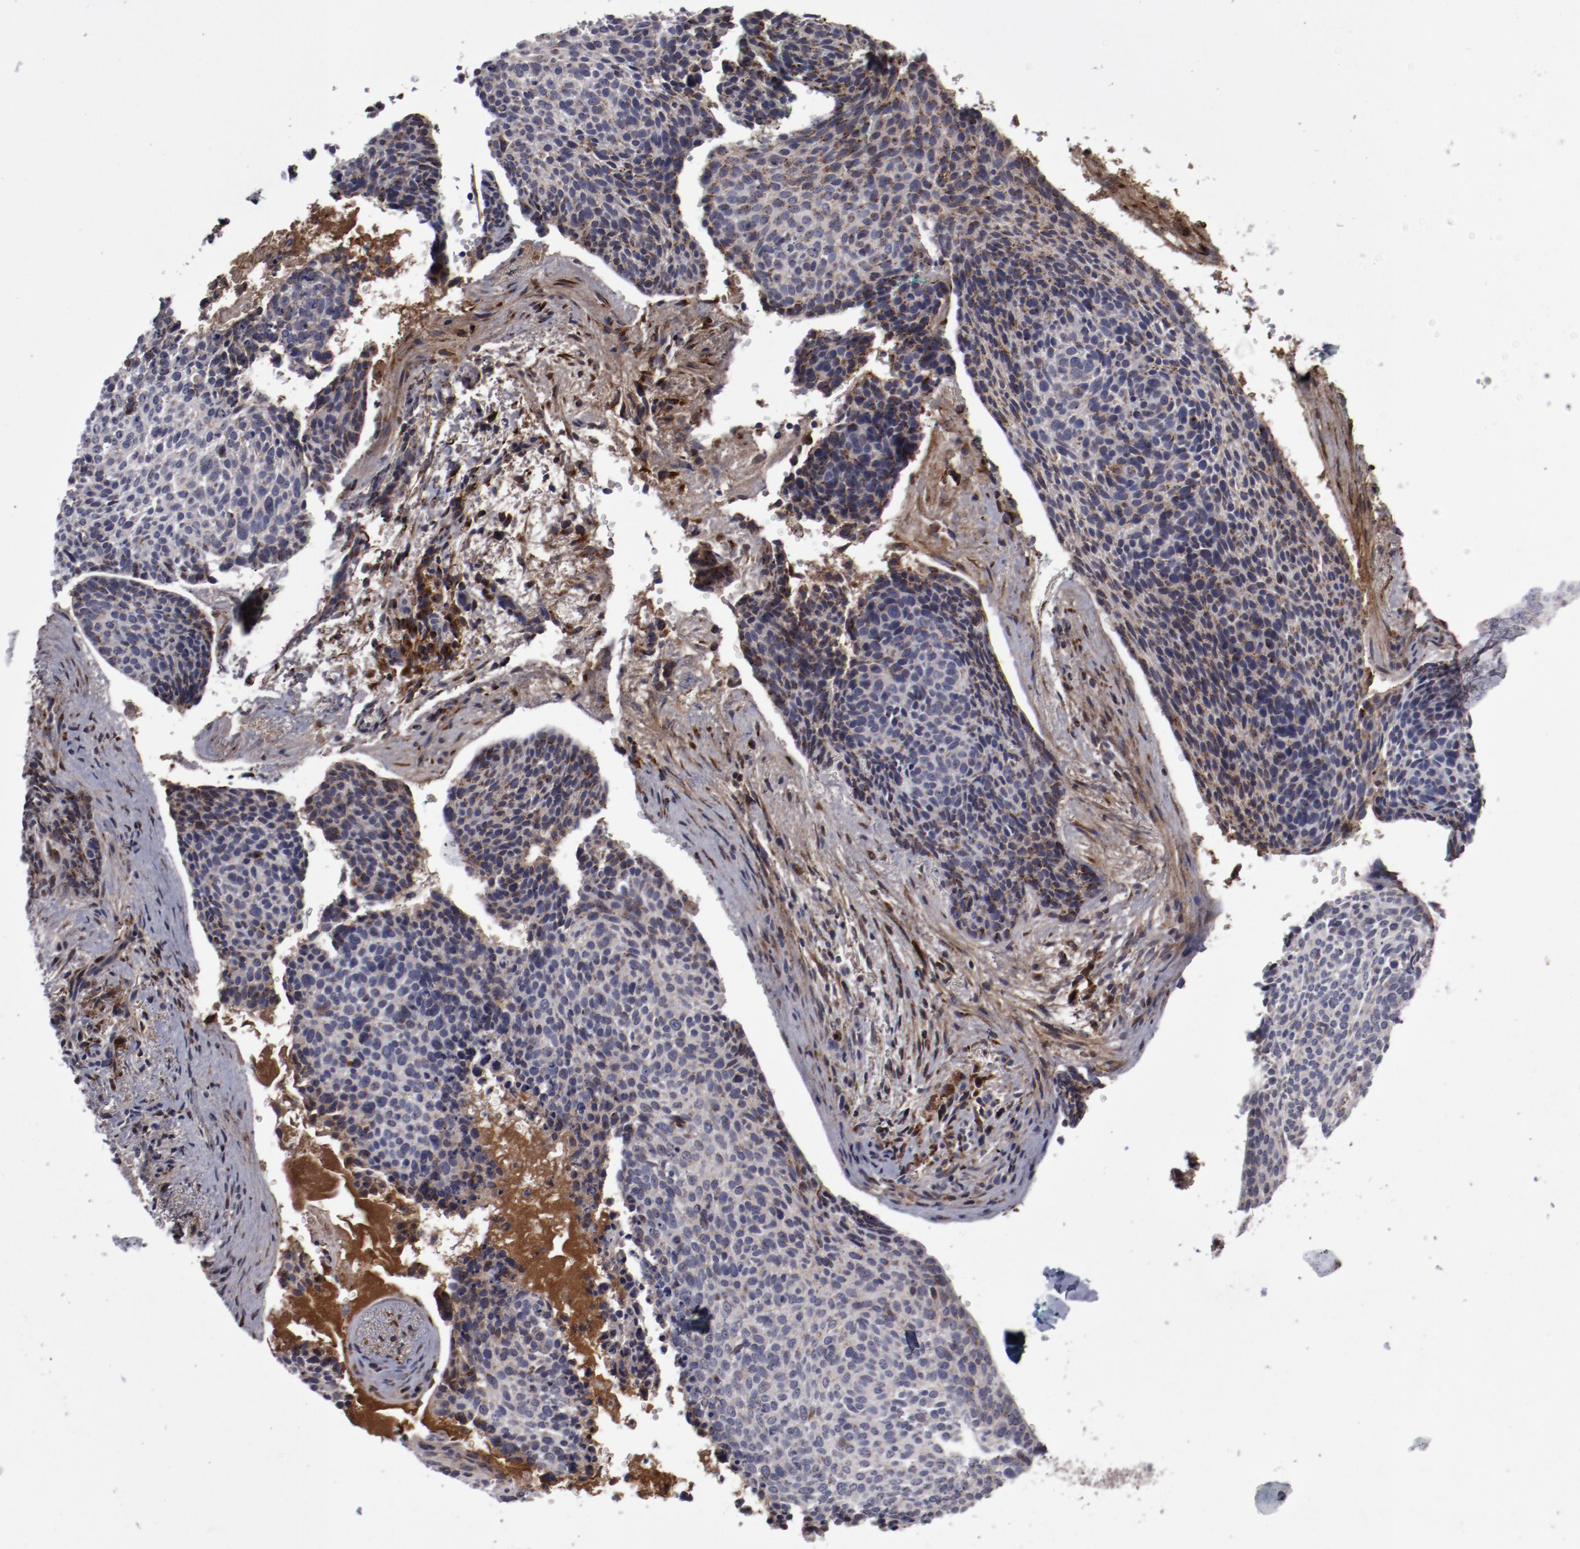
{"staining": {"intensity": "moderate", "quantity": "25%-75%", "location": "cytoplasmic/membranous"}, "tissue": "skin cancer", "cell_type": "Tumor cells", "image_type": "cancer", "snomed": [{"axis": "morphology", "description": "Normal tissue, NOS"}, {"axis": "morphology", "description": "Basal cell carcinoma"}, {"axis": "topography", "description": "Skin"}], "caption": "An immunohistochemistry photomicrograph of neoplastic tissue is shown. Protein staining in brown shows moderate cytoplasmic/membranous positivity in basal cell carcinoma (skin) within tumor cells.", "gene": "IL12A", "patient": {"sex": "female", "age": 57}}